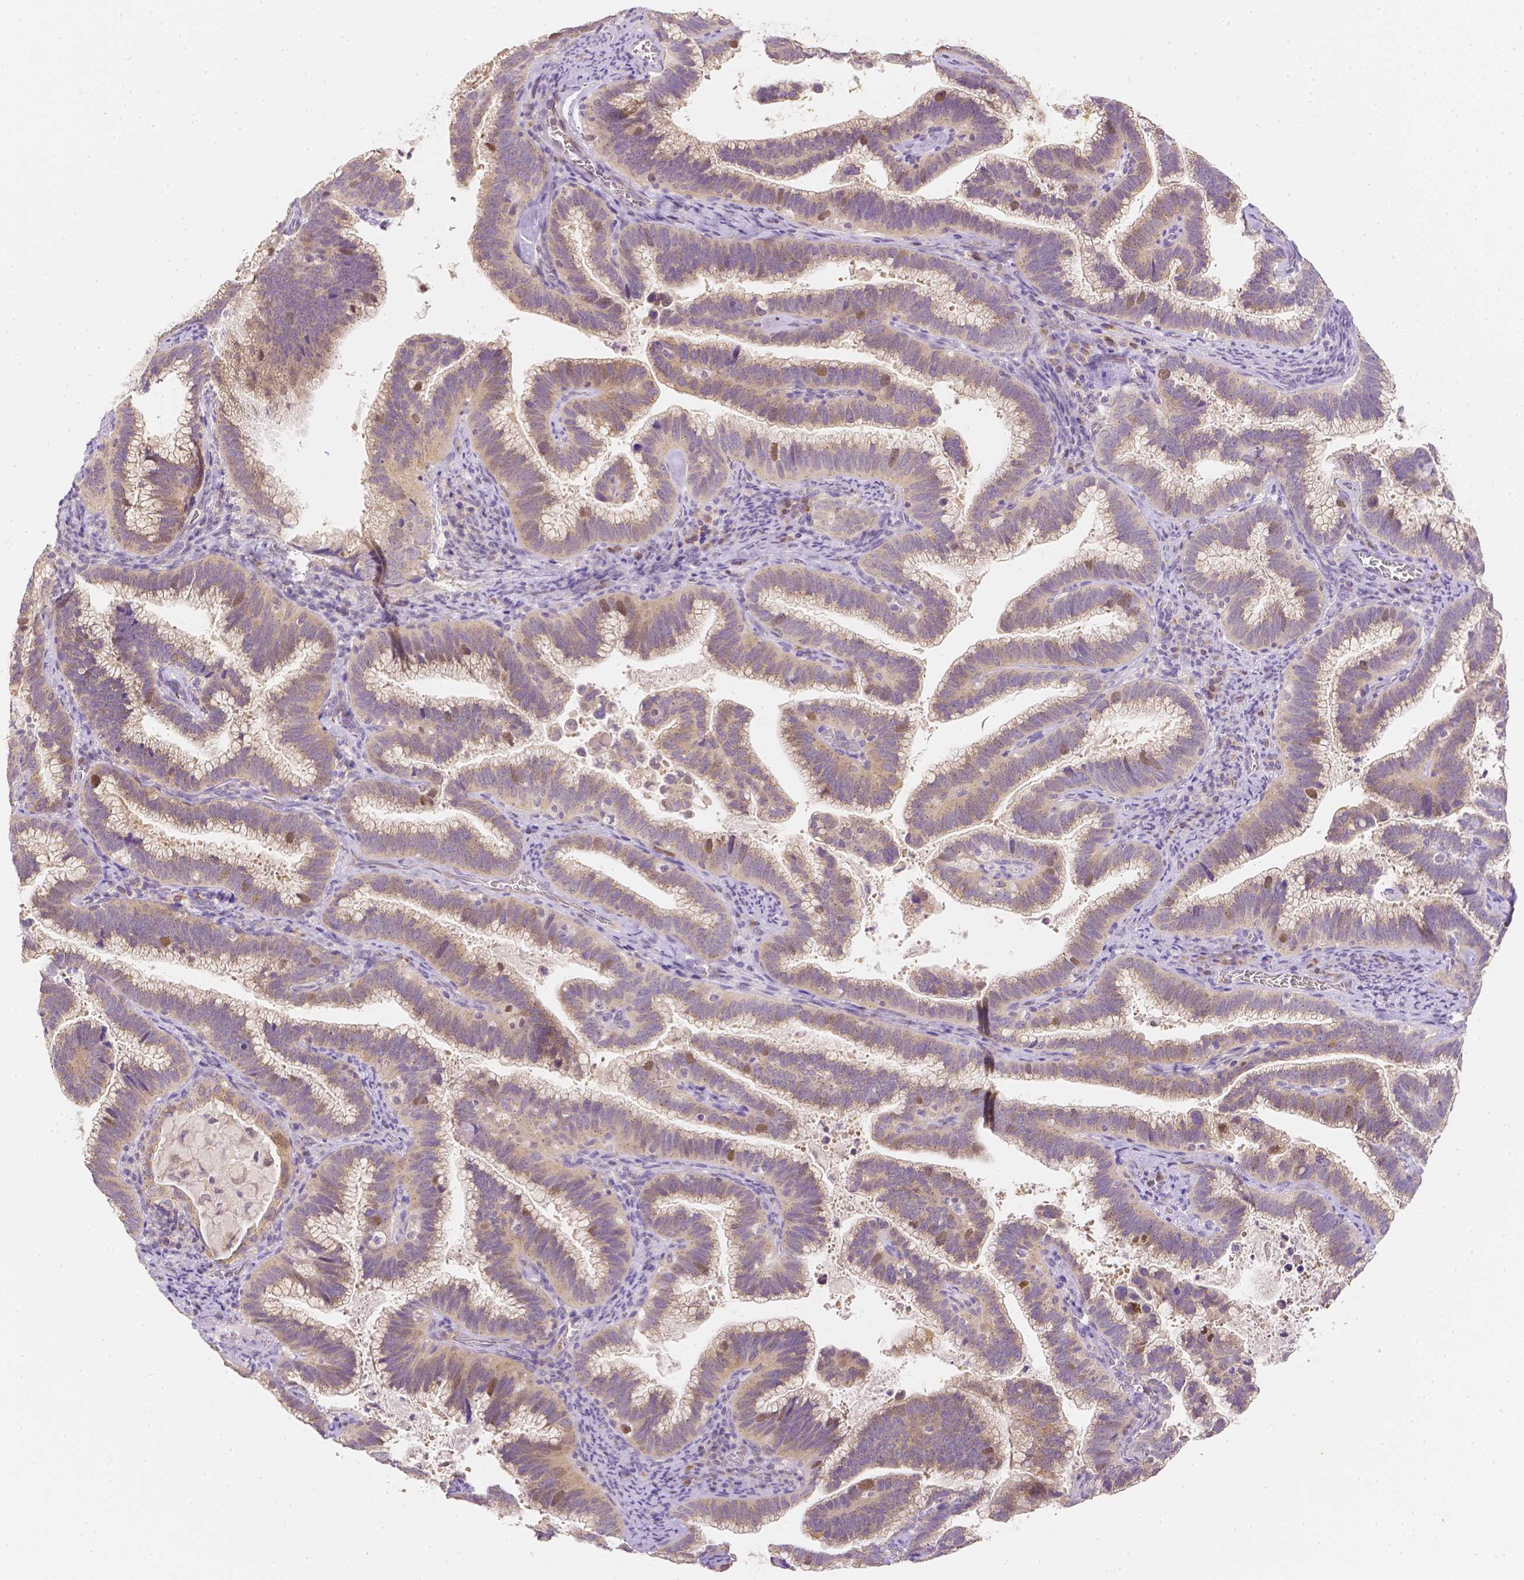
{"staining": {"intensity": "weak", "quantity": "25%-75%", "location": "cytoplasmic/membranous"}, "tissue": "cervical cancer", "cell_type": "Tumor cells", "image_type": "cancer", "snomed": [{"axis": "morphology", "description": "Adenocarcinoma, NOS"}, {"axis": "topography", "description": "Cervix"}], "caption": "Cervical cancer stained with DAB IHC shows low levels of weak cytoplasmic/membranous positivity in approximately 25%-75% of tumor cells. (Stains: DAB in brown, nuclei in blue, Microscopy: brightfield microscopy at high magnification).", "gene": "C10orf67", "patient": {"sex": "female", "age": 61}}